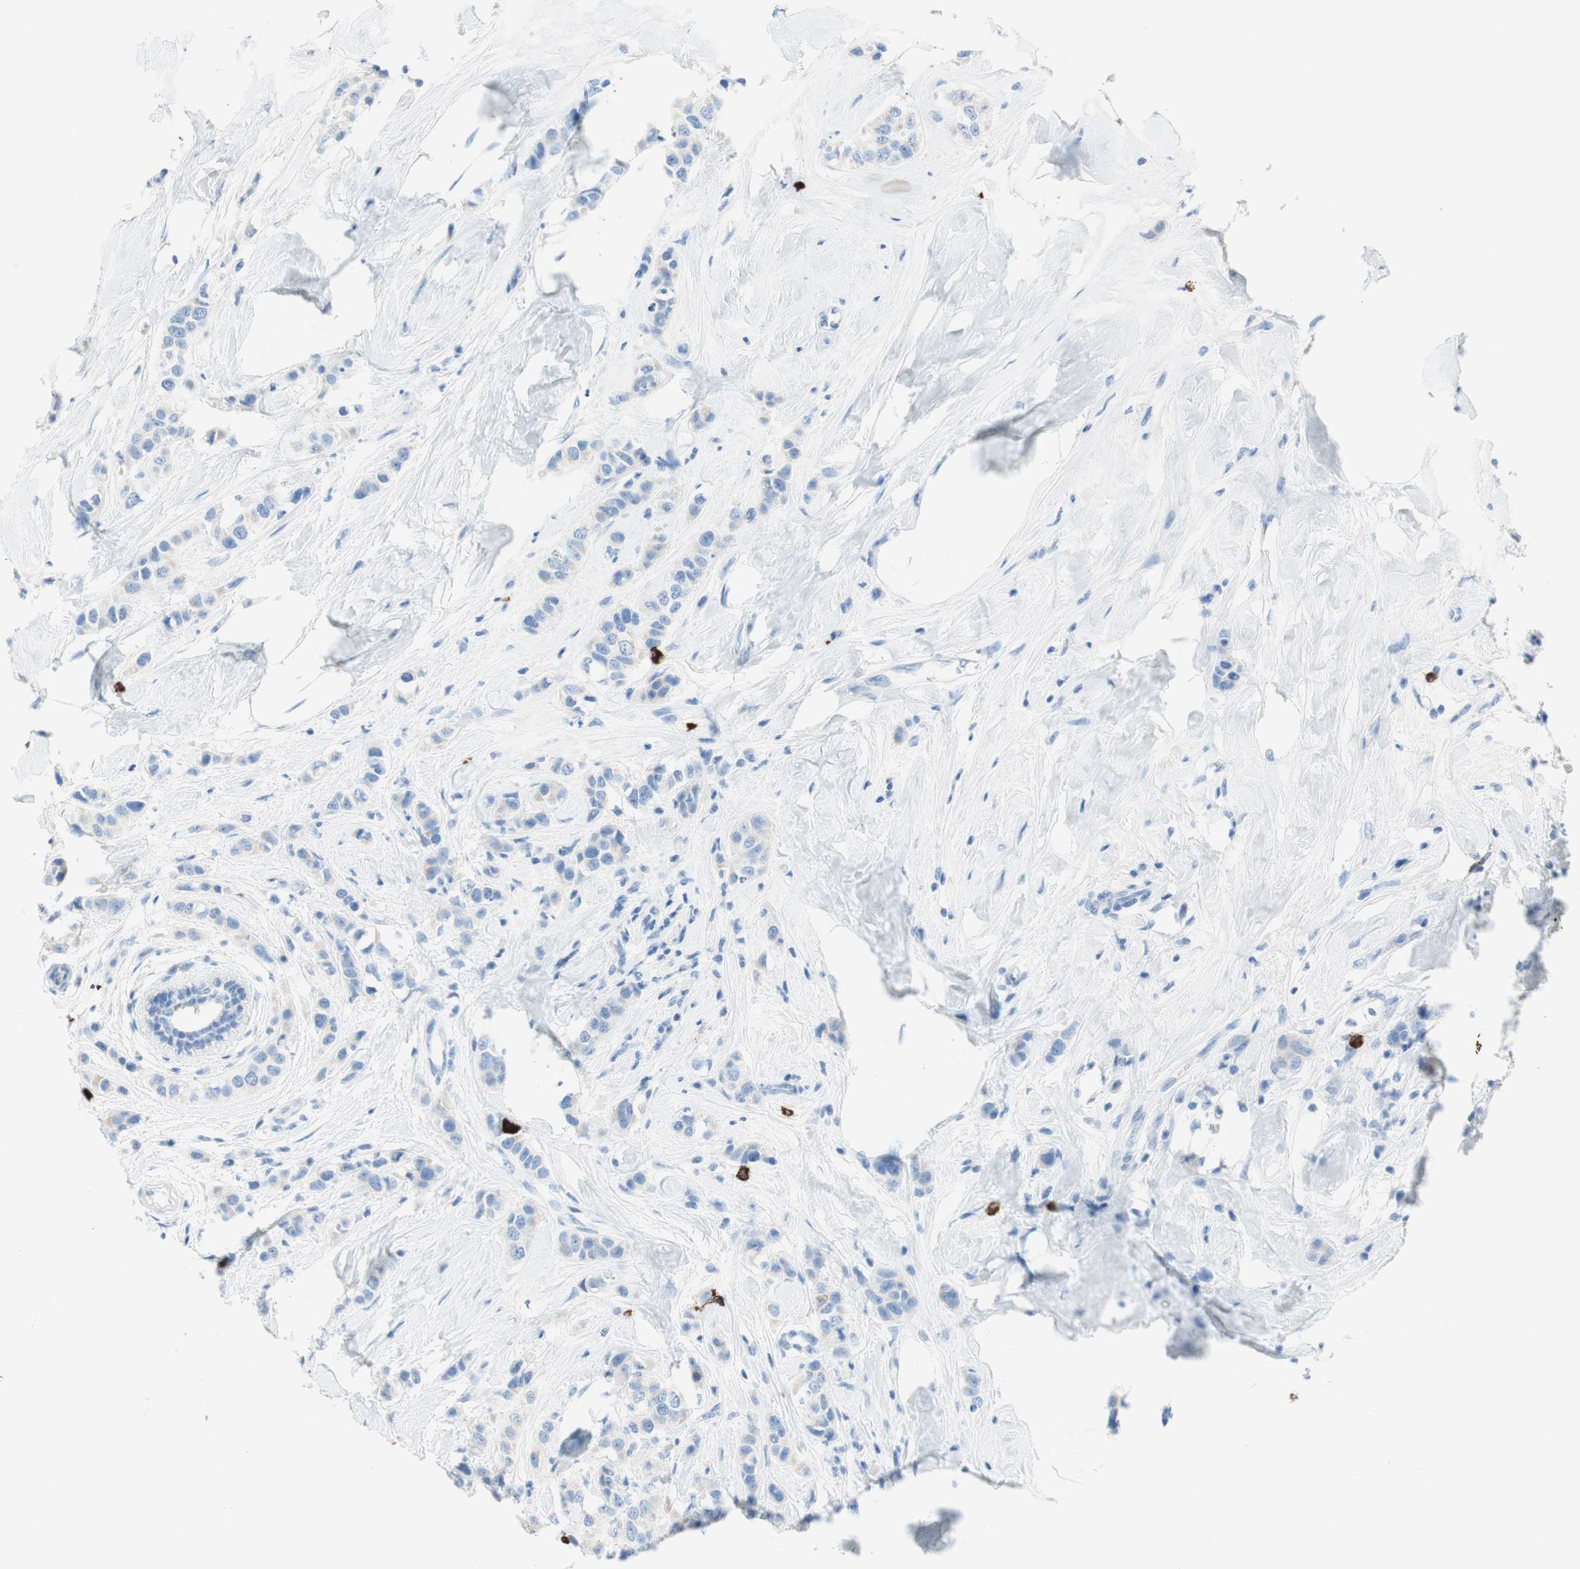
{"staining": {"intensity": "negative", "quantity": "none", "location": "none"}, "tissue": "breast cancer", "cell_type": "Tumor cells", "image_type": "cancer", "snomed": [{"axis": "morphology", "description": "Normal tissue, NOS"}, {"axis": "morphology", "description": "Duct carcinoma"}, {"axis": "topography", "description": "Breast"}], "caption": "Breast cancer was stained to show a protein in brown. There is no significant positivity in tumor cells.", "gene": "CEACAM1", "patient": {"sex": "female", "age": 50}}